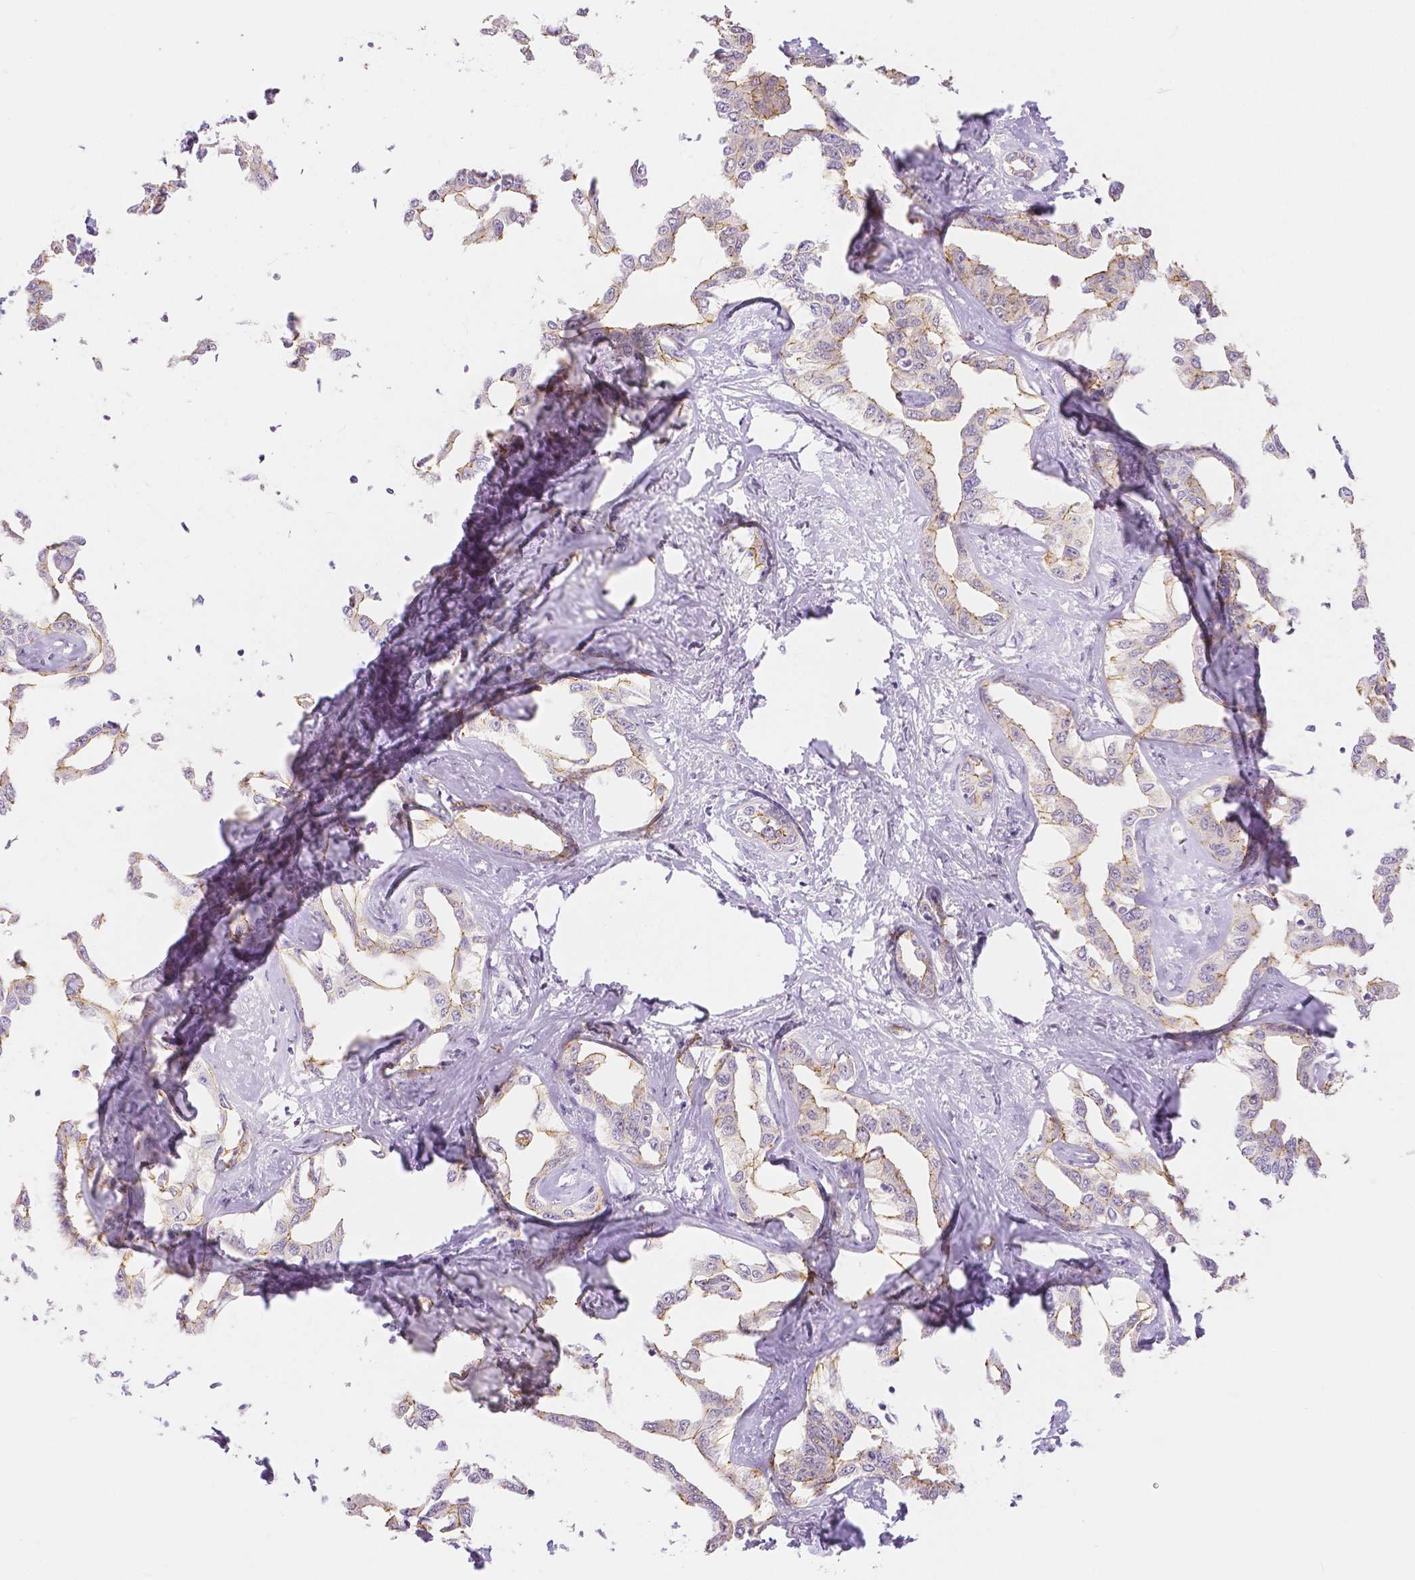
{"staining": {"intensity": "weak", "quantity": ">75%", "location": "cytoplasmic/membranous"}, "tissue": "liver cancer", "cell_type": "Tumor cells", "image_type": "cancer", "snomed": [{"axis": "morphology", "description": "Cholangiocarcinoma"}, {"axis": "topography", "description": "Liver"}], "caption": "A low amount of weak cytoplasmic/membranous positivity is identified in about >75% of tumor cells in cholangiocarcinoma (liver) tissue. Immunohistochemistry stains the protein of interest in brown and the nuclei are stained blue.", "gene": "OCLN", "patient": {"sex": "male", "age": 59}}